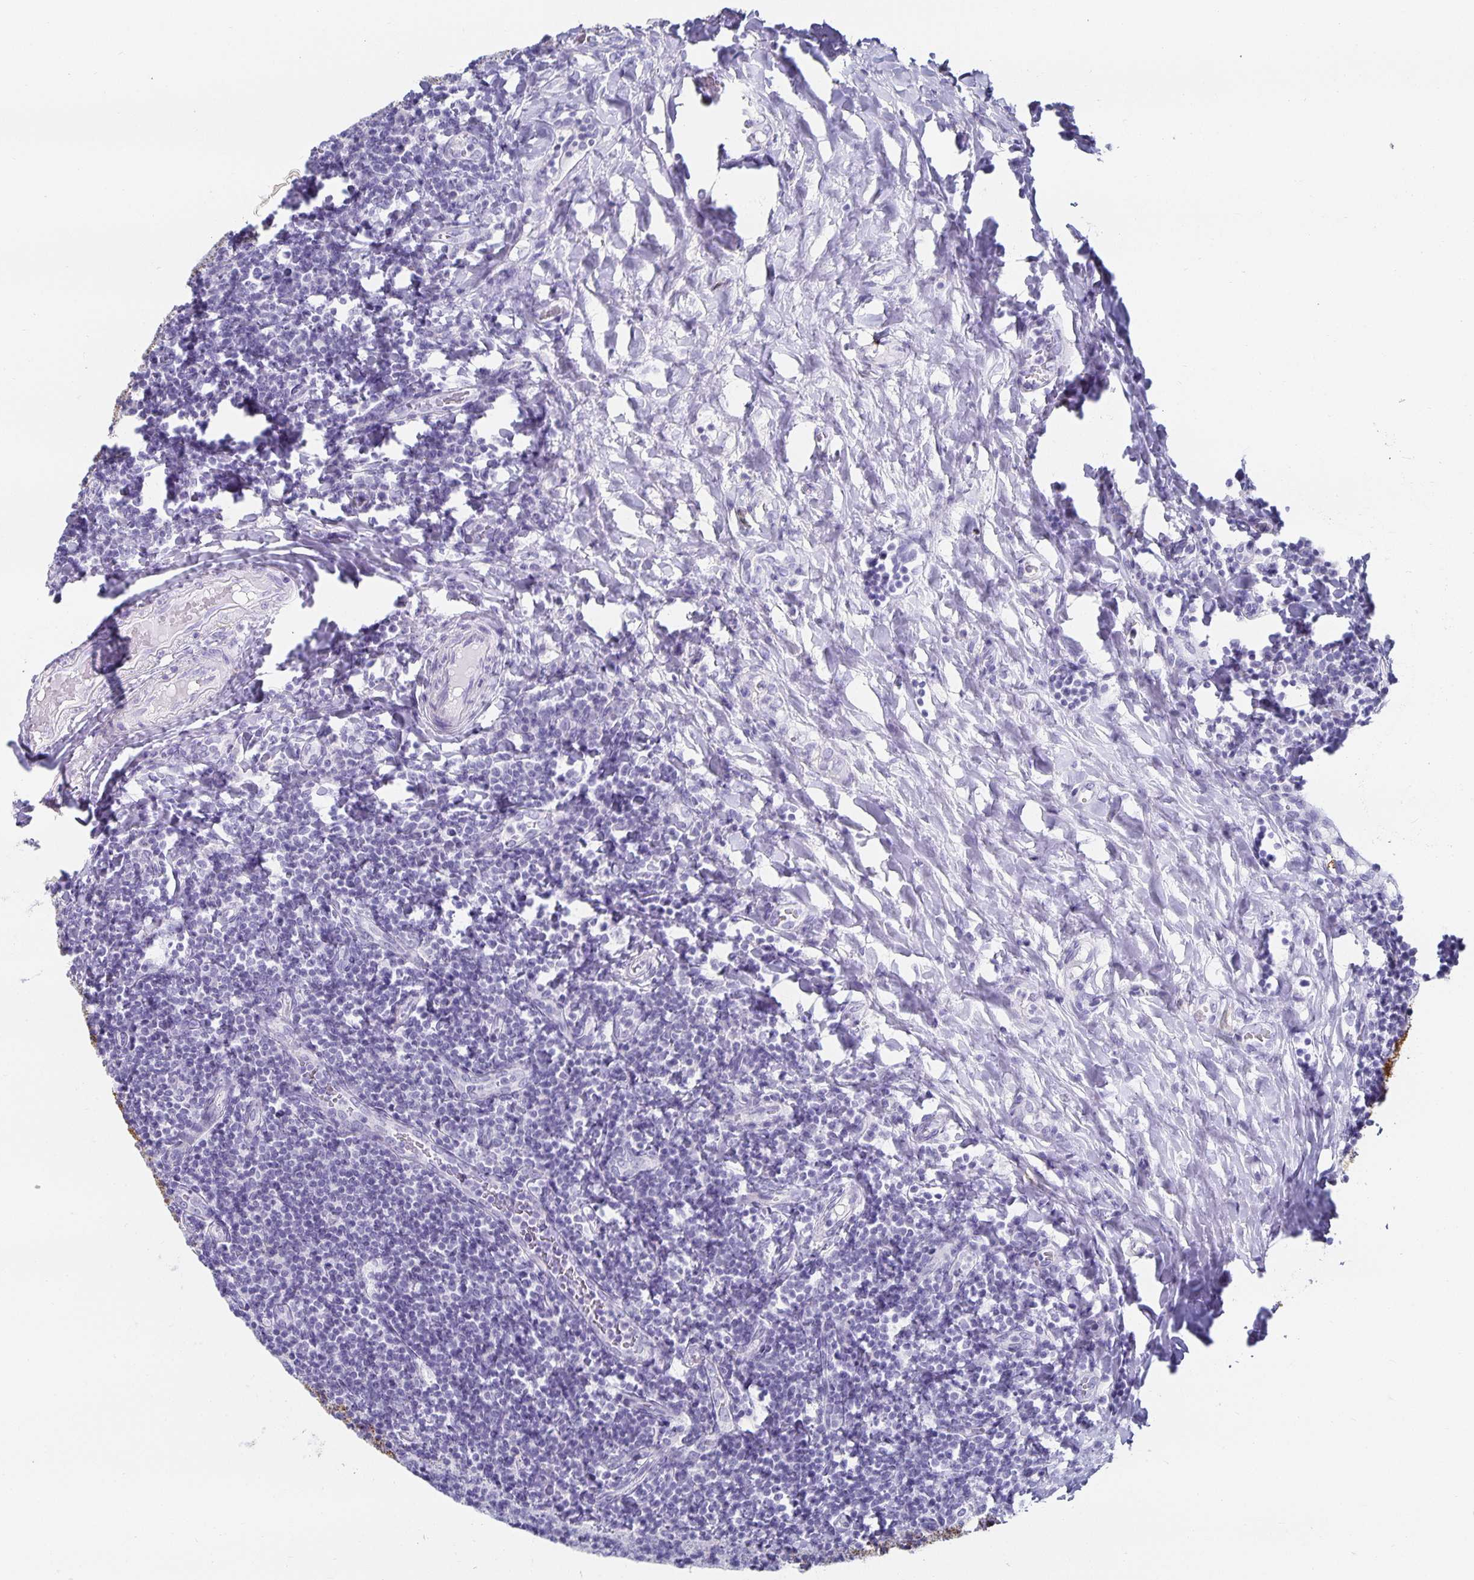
{"staining": {"intensity": "negative", "quantity": "none", "location": "none"}, "tissue": "tonsil", "cell_type": "Germinal center cells", "image_type": "normal", "snomed": [{"axis": "morphology", "description": "Normal tissue, NOS"}, {"axis": "topography", "description": "Tonsil"}], "caption": "This photomicrograph is of normal tonsil stained with IHC to label a protein in brown with the nuclei are counter-stained blue. There is no expression in germinal center cells. Nuclei are stained in blue.", "gene": "CHGA", "patient": {"sex": "female", "age": 10}}